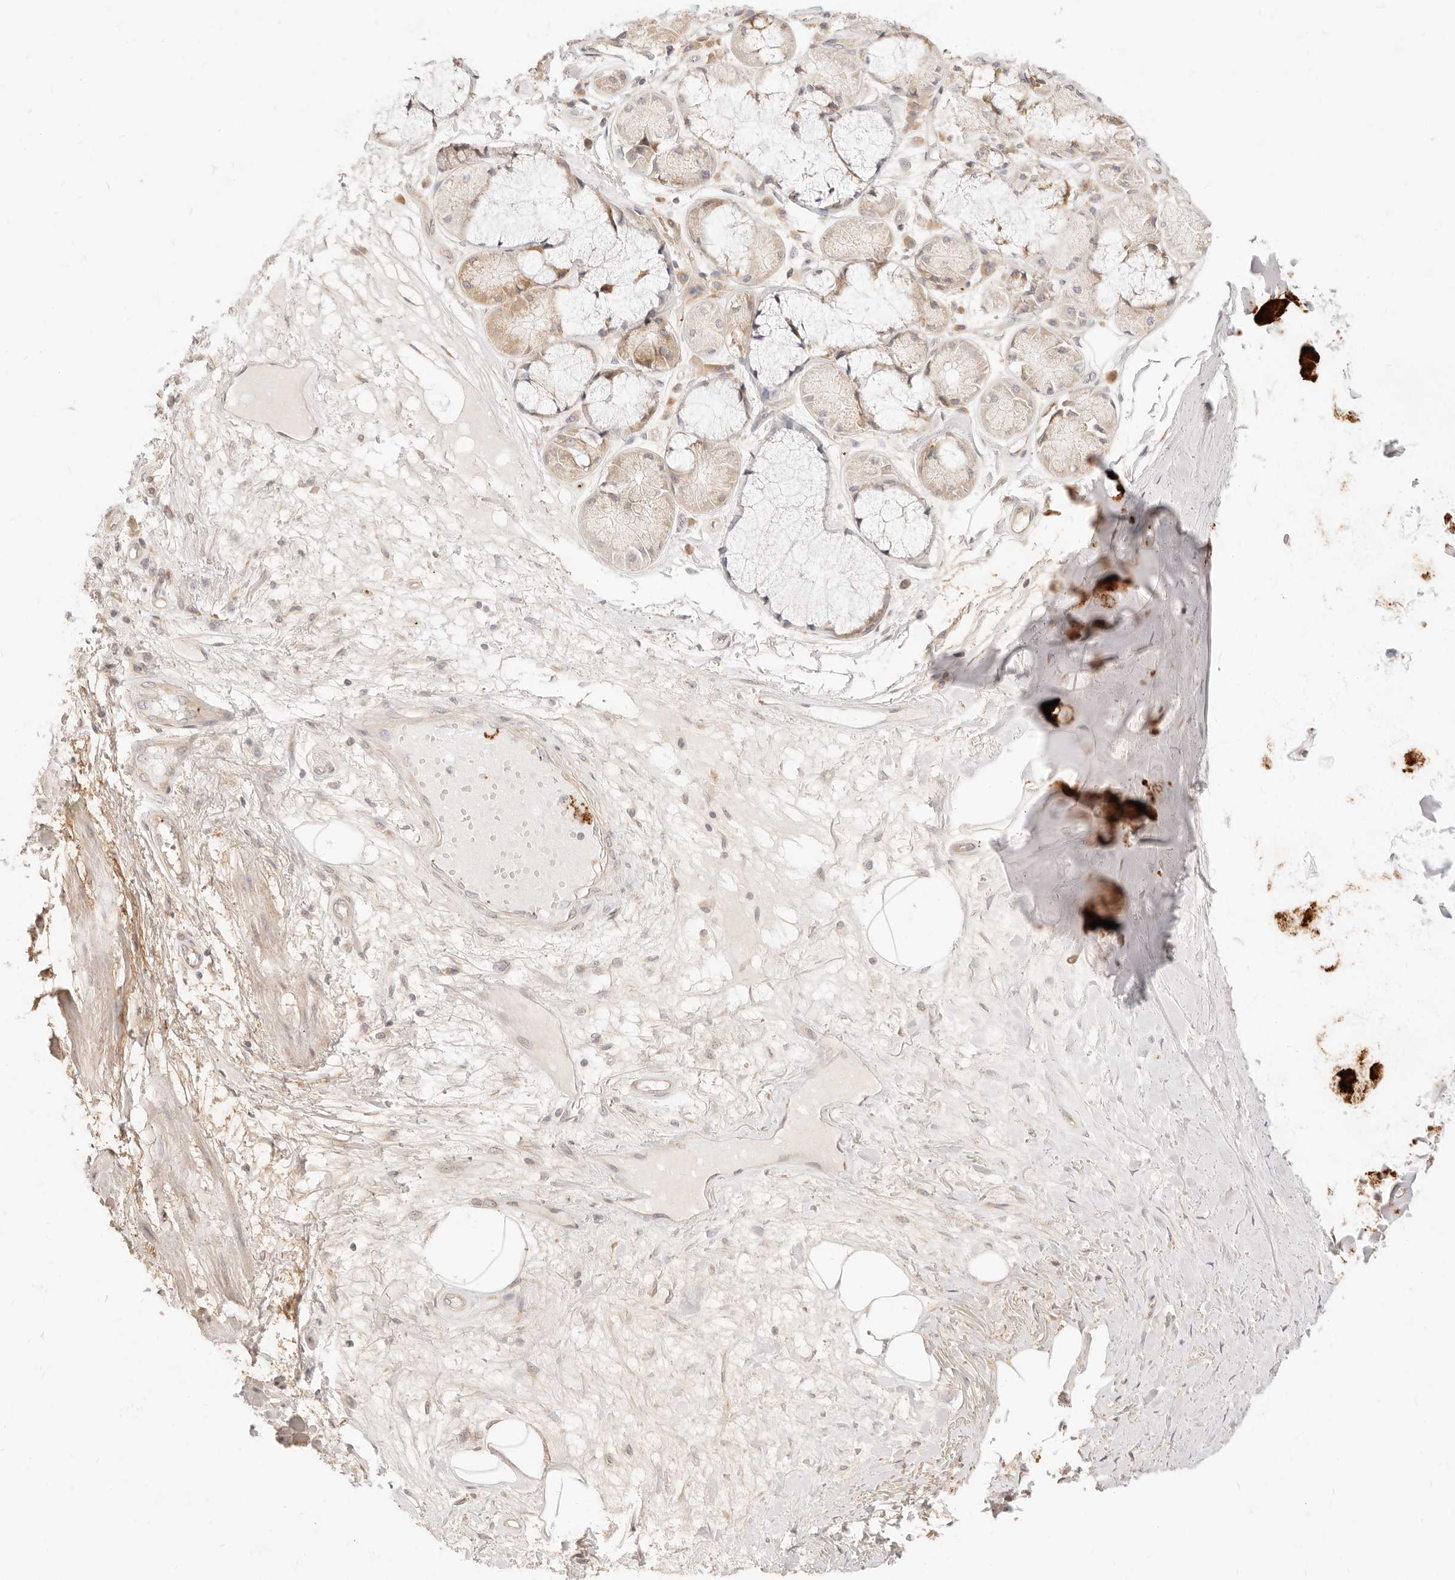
{"staining": {"intensity": "moderate", "quantity": ">75%", "location": "cytoplasmic/membranous"}, "tissue": "adipose tissue", "cell_type": "Adipocytes", "image_type": "normal", "snomed": [{"axis": "morphology", "description": "Normal tissue, NOS"}, {"axis": "topography", "description": "Bronchus"}], "caption": "Protein staining of normal adipose tissue reveals moderate cytoplasmic/membranous staining in approximately >75% of adipocytes.", "gene": "UBXN10", "patient": {"sex": "male", "age": 66}}